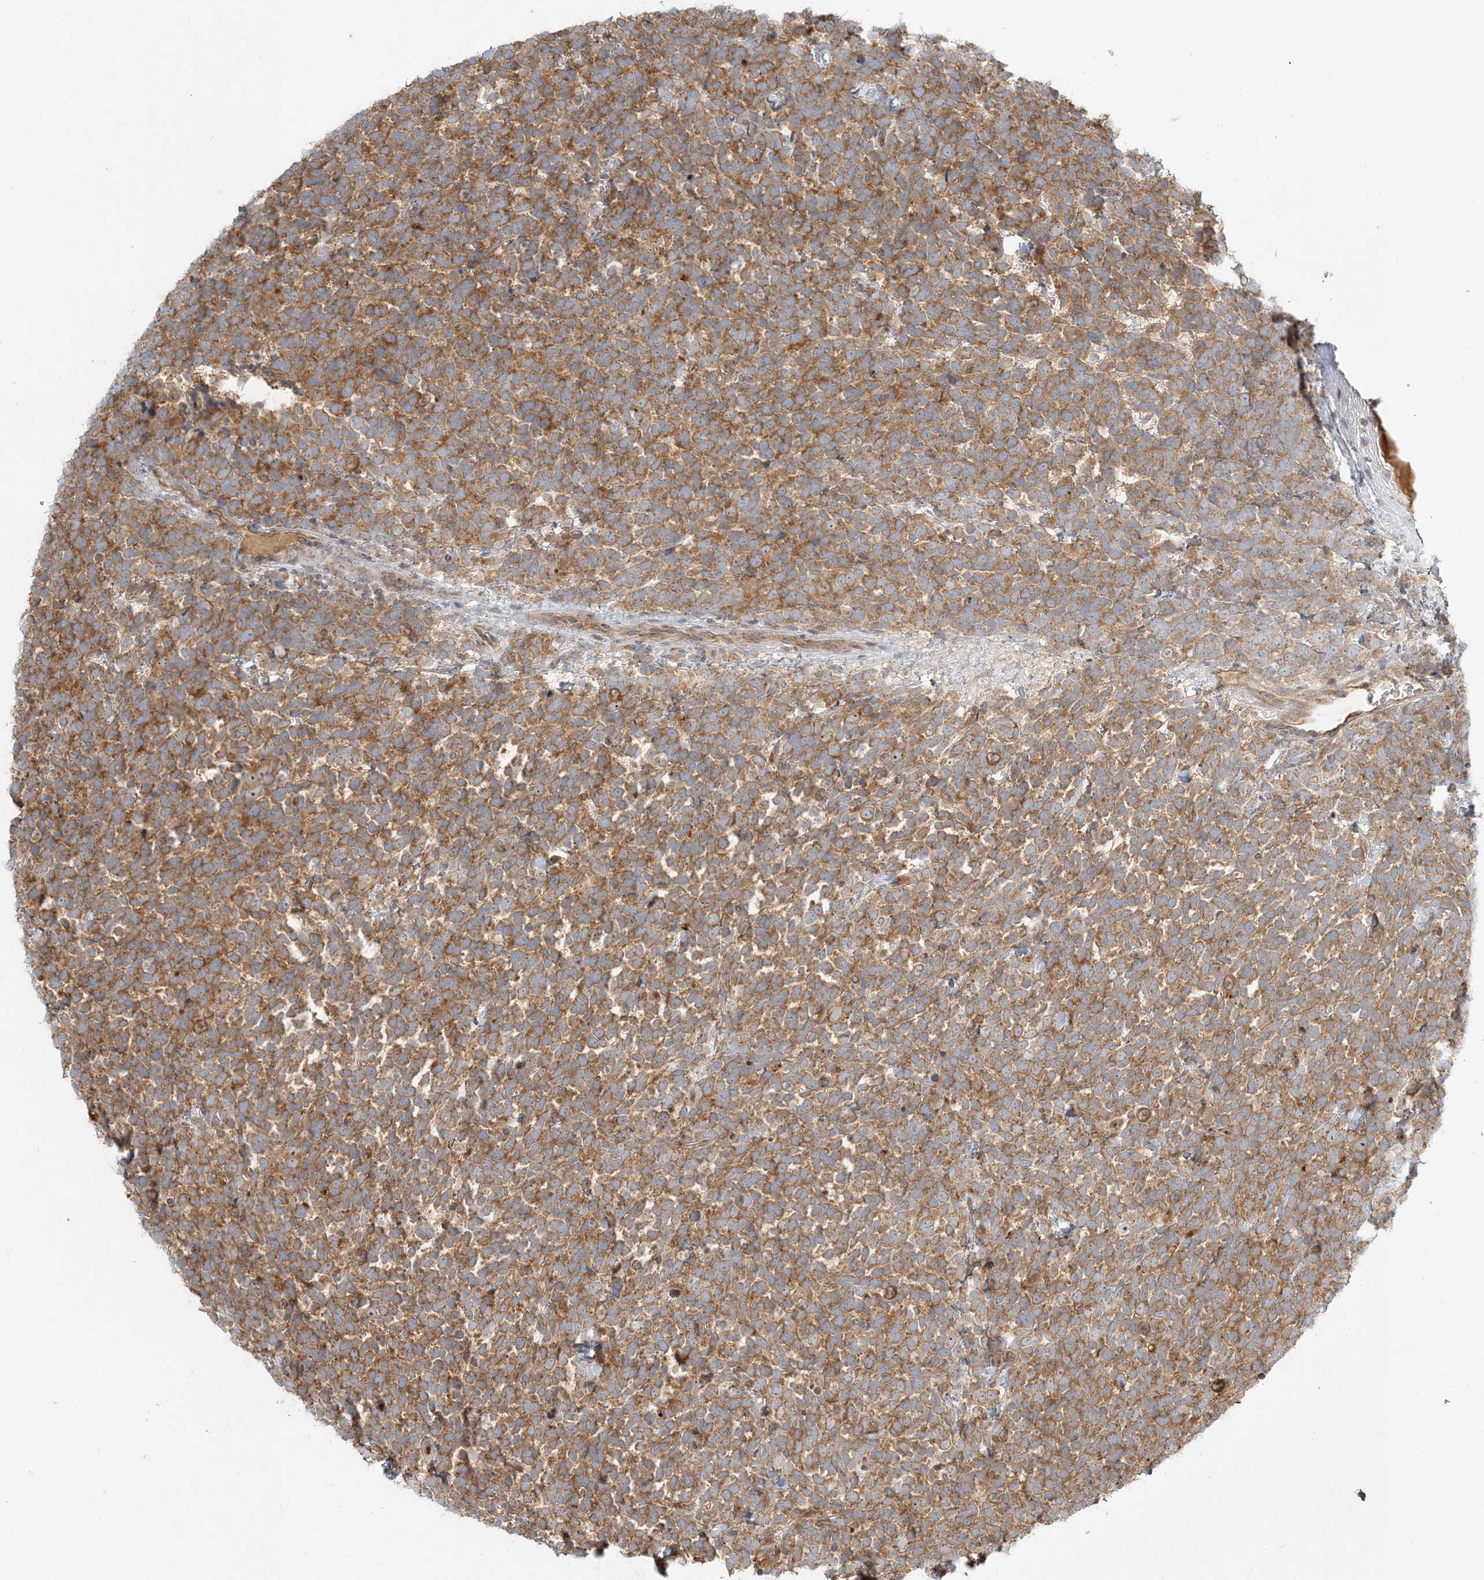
{"staining": {"intensity": "moderate", "quantity": ">75%", "location": "cytoplasmic/membranous"}, "tissue": "urothelial cancer", "cell_type": "Tumor cells", "image_type": "cancer", "snomed": [{"axis": "morphology", "description": "Urothelial carcinoma, High grade"}, {"axis": "topography", "description": "Urinary bladder"}], "caption": "Protein expression by immunohistochemistry (IHC) shows moderate cytoplasmic/membranous staining in about >75% of tumor cells in urothelial carcinoma (high-grade).", "gene": "AP1AR", "patient": {"sex": "female", "age": 82}}